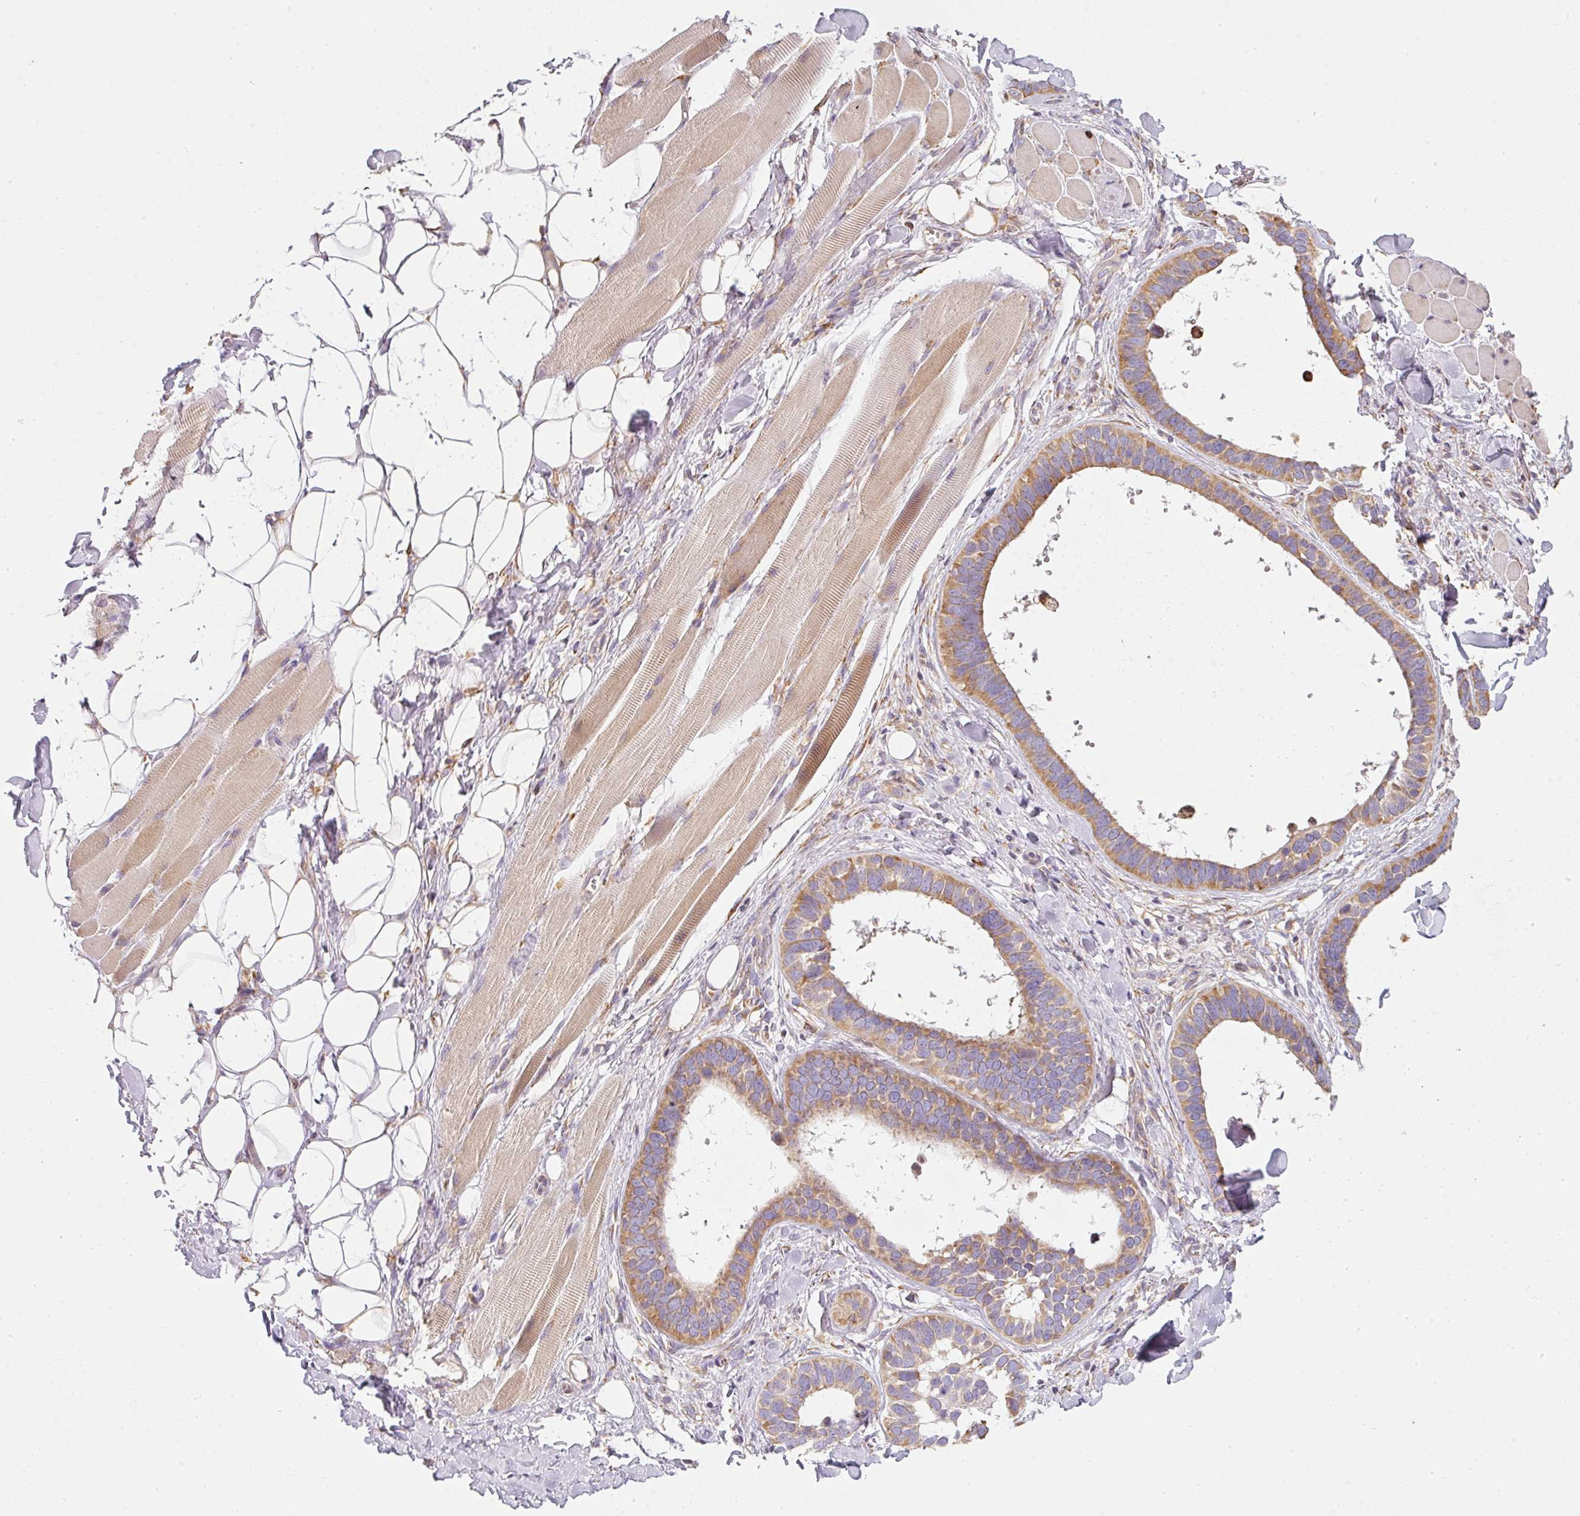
{"staining": {"intensity": "moderate", "quantity": ">75%", "location": "cytoplasmic/membranous"}, "tissue": "skin cancer", "cell_type": "Tumor cells", "image_type": "cancer", "snomed": [{"axis": "morphology", "description": "Basal cell carcinoma"}, {"axis": "topography", "description": "Skin"}], "caption": "Protein staining shows moderate cytoplasmic/membranous staining in about >75% of tumor cells in skin cancer. Nuclei are stained in blue.", "gene": "MORN4", "patient": {"sex": "male", "age": 62}}